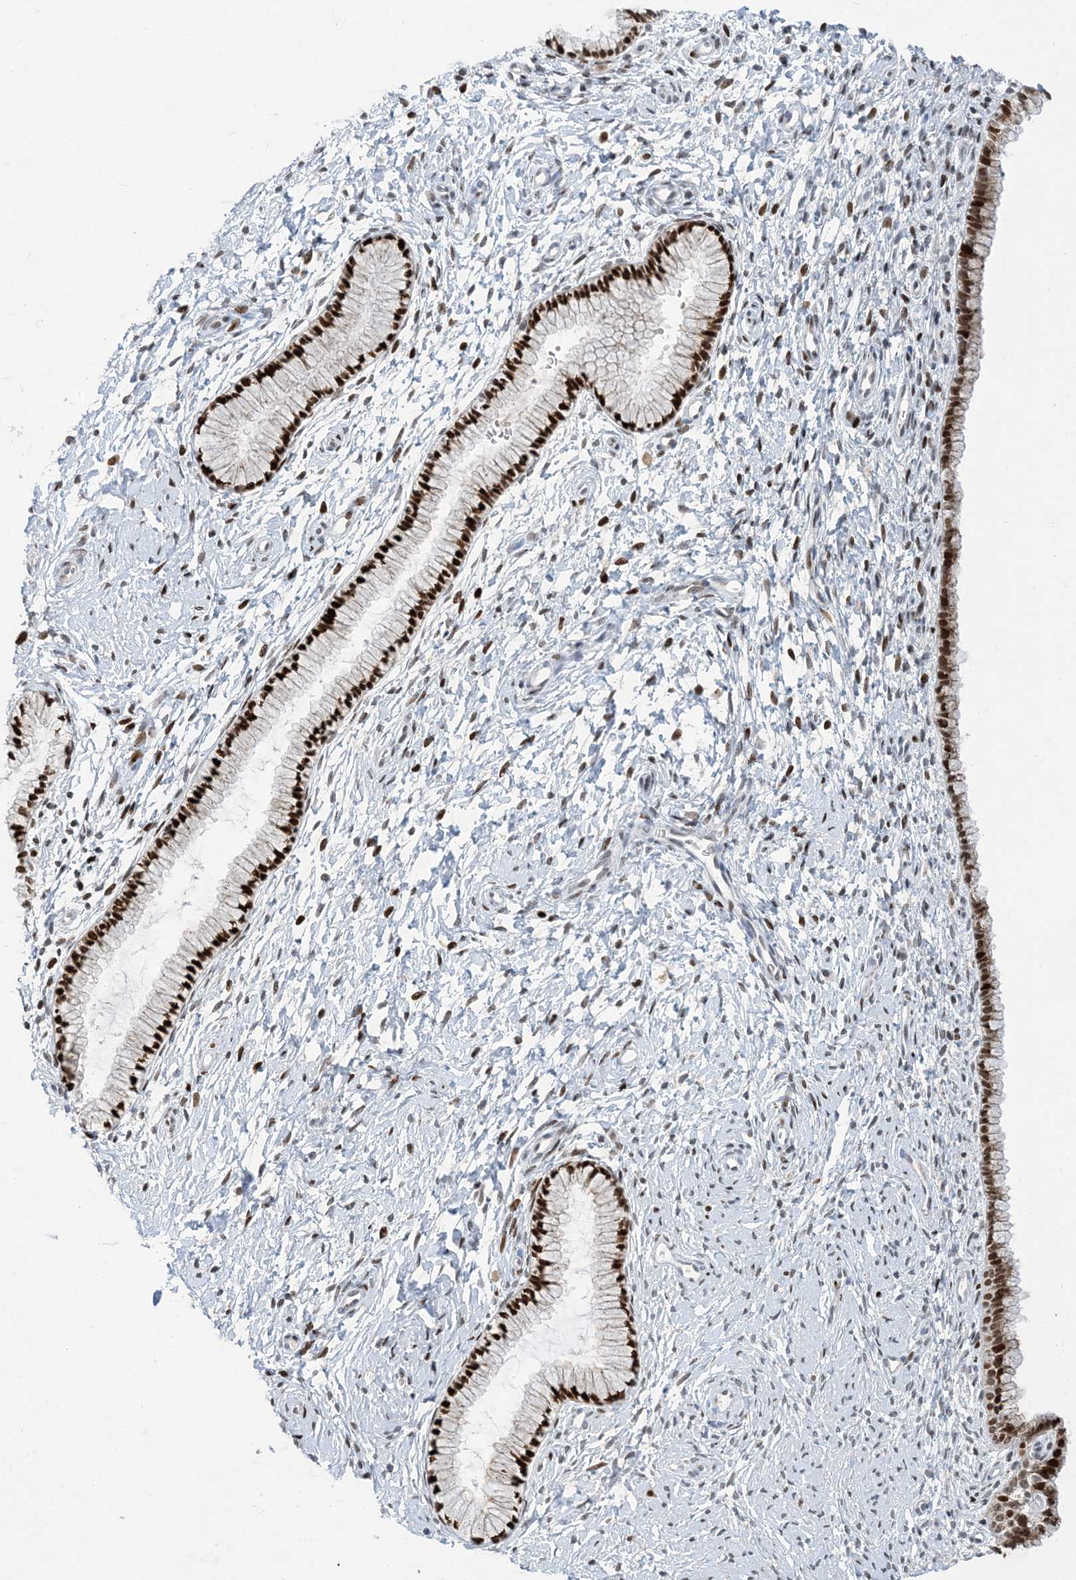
{"staining": {"intensity": "strong", "quantity": ">75%", "location": "nuclear"}, "tissue": "cervix", "cell_type": "Glandular cells", "image_type": "normal", "snomed": [{"axis": "morphology", "description": "Normal tissue, NOS"}, {"axis": "topography", "description": "Cervix"}], "caption": "Cervix stained with immunohistochemistry (IHC) exhibits strong nuclear positivity in about >75% of glandular cells. The staining was performed using DAB (3,3'-diaminobenzidine), with brown indicating positive protein expression. Nuclei are stained blue with hematoxylin.", "gene": "SLC25A53", "patient": {"sex": "female", "age": 33}}